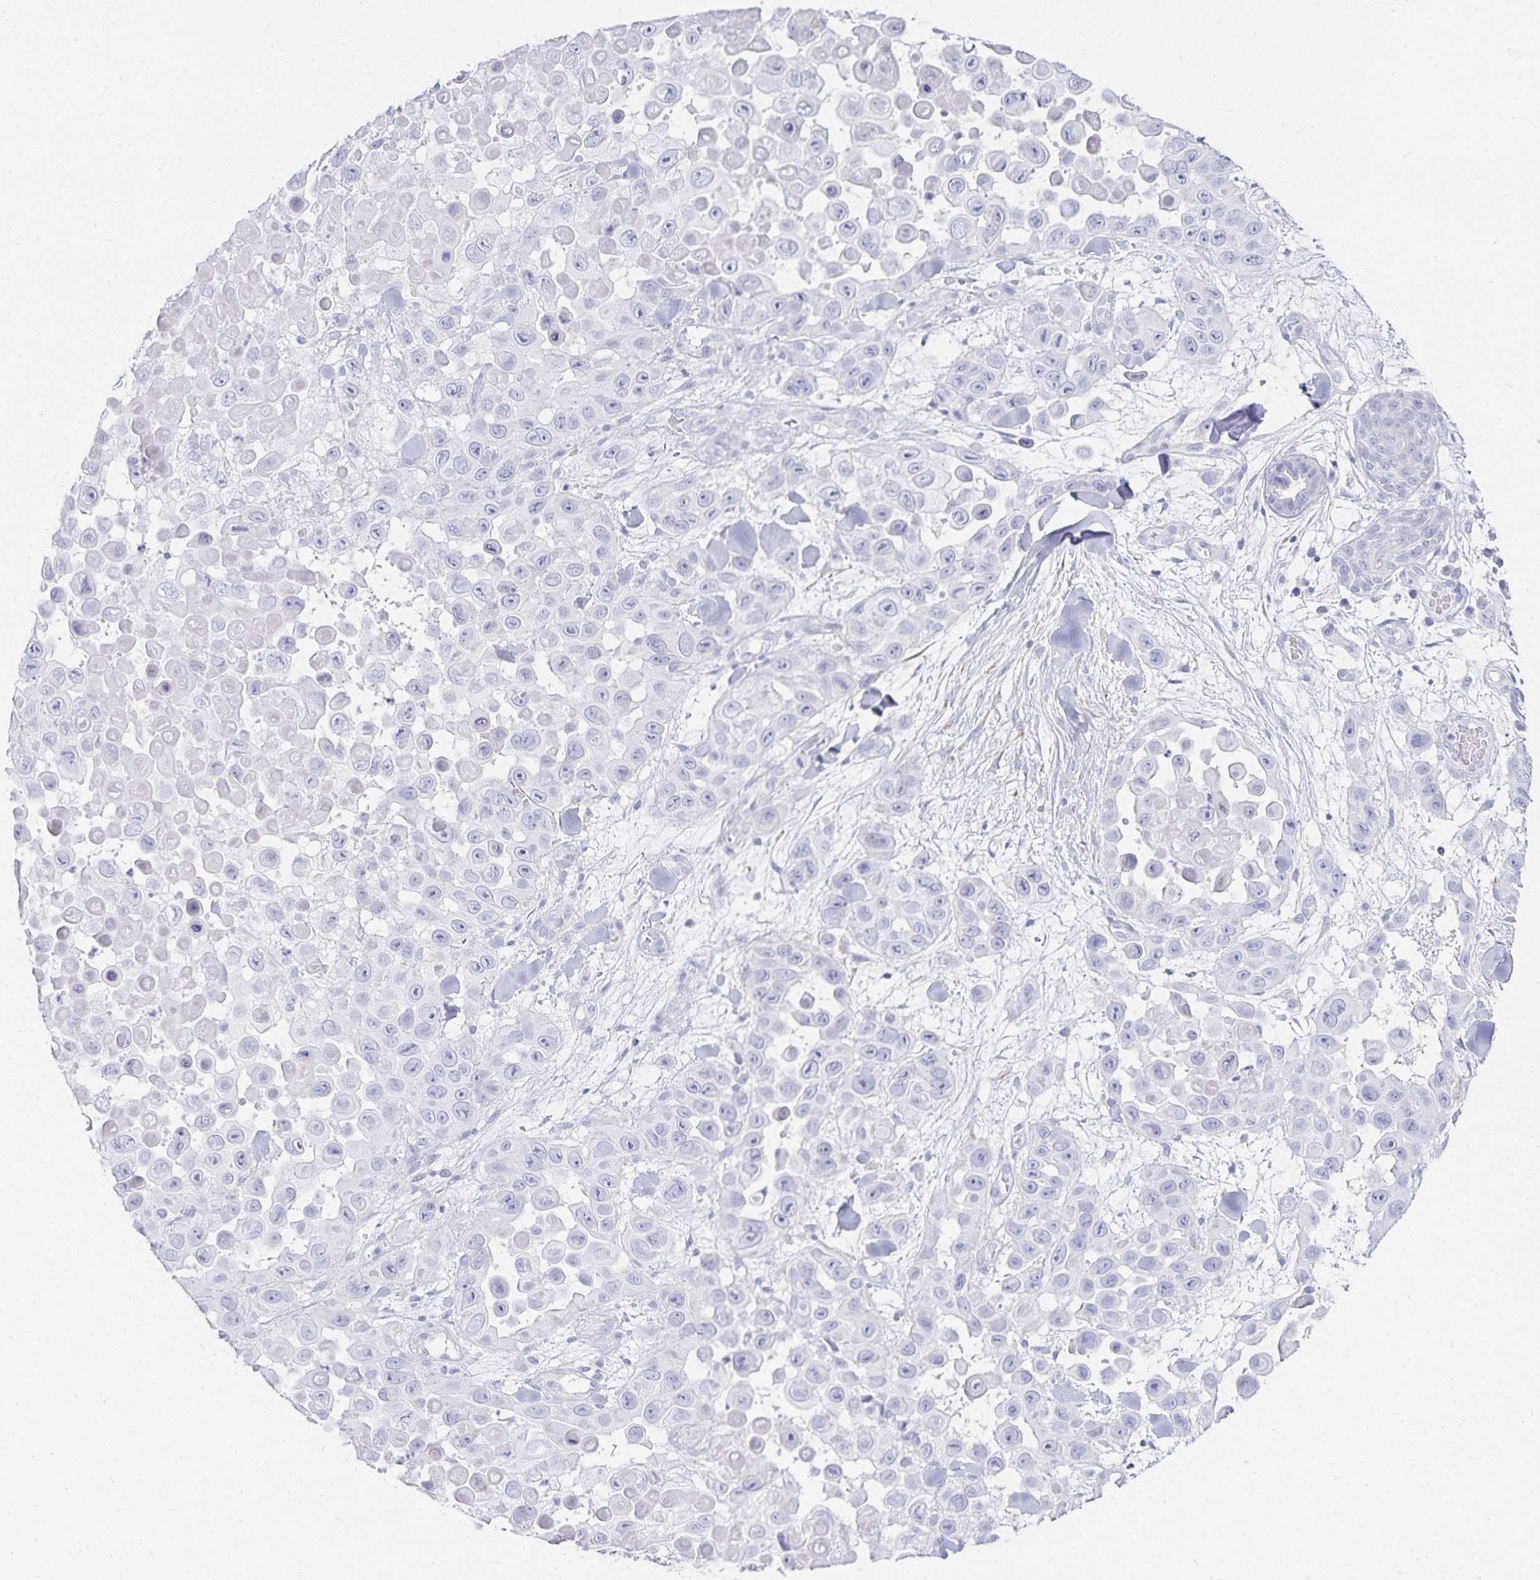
{"staining": {"intensity": "negative", "quantity": "none", "location": "none"}, "tissue": "skin cancer", "cell_type": "Tumor cells", "image_type": "cancer", "snomed": [{"axis": "morphology", "description": "Squamous cell carcinoma, NOS"}, {"axis": "topography", "description": "Skin"}], "caption": "The histopathology image demonstrates no staining of tumor cells in skin squamous cell carcinoma.", "gene": "GP2", "patient": {"sex": "male", "age": 81}}